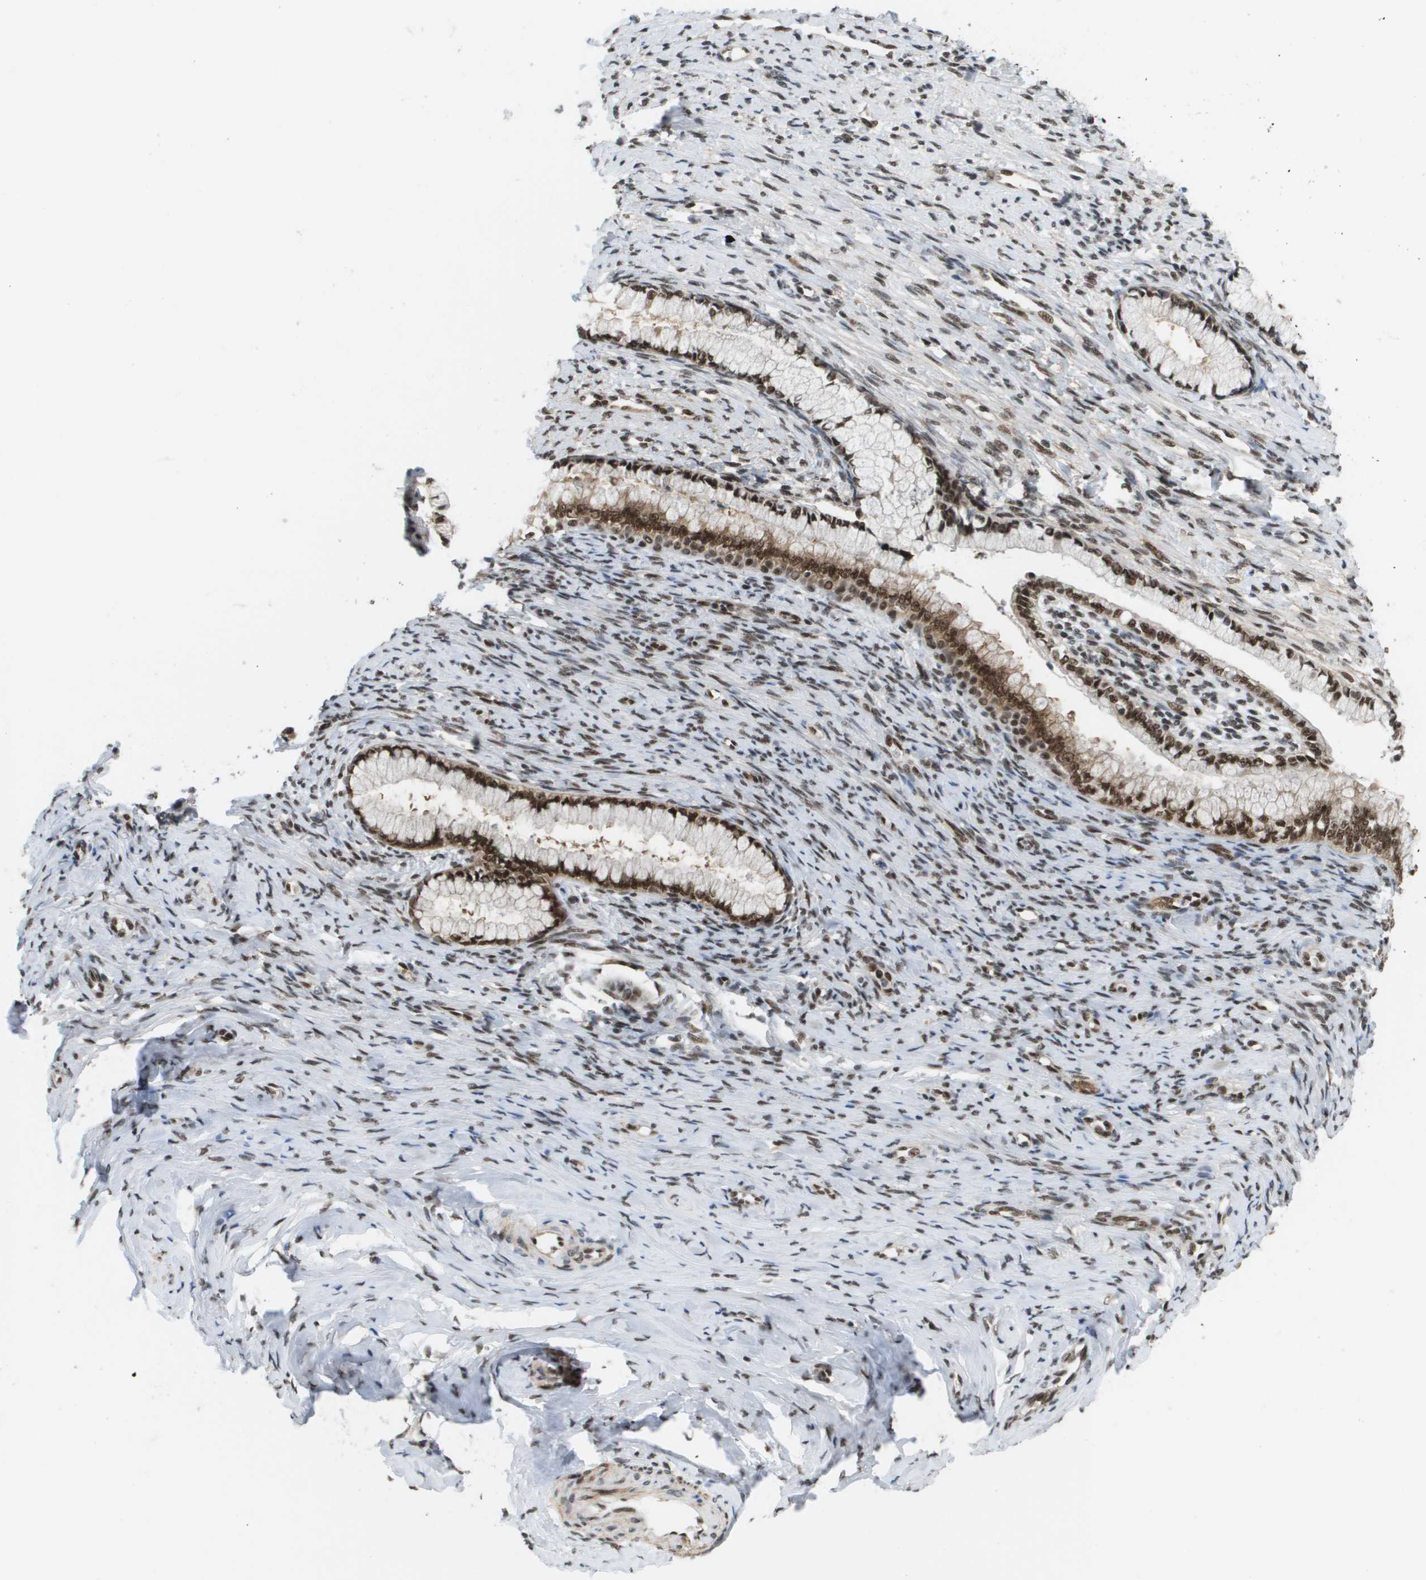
{"staining": {"intensity": "strong", "quantity": ">75%", "location": "nuclear"}, "tissue": "cervical cancer", "cell_type": "Tumor cells", "image_type": "cancer", "snomed": [{"axis": "morphology", "description": "Squamous cell carcinoma, NOS"}, {"axis": "topography", "description": "Cervix"}], "caption": "An image showing strong nuclear staining in about >75% of tumor cells in cervical squamous cell carcinoma, as visualized by brown immunohistochemical staining.", "gene": "PRCC", "patient": {"sex": "female", "age": 63}}